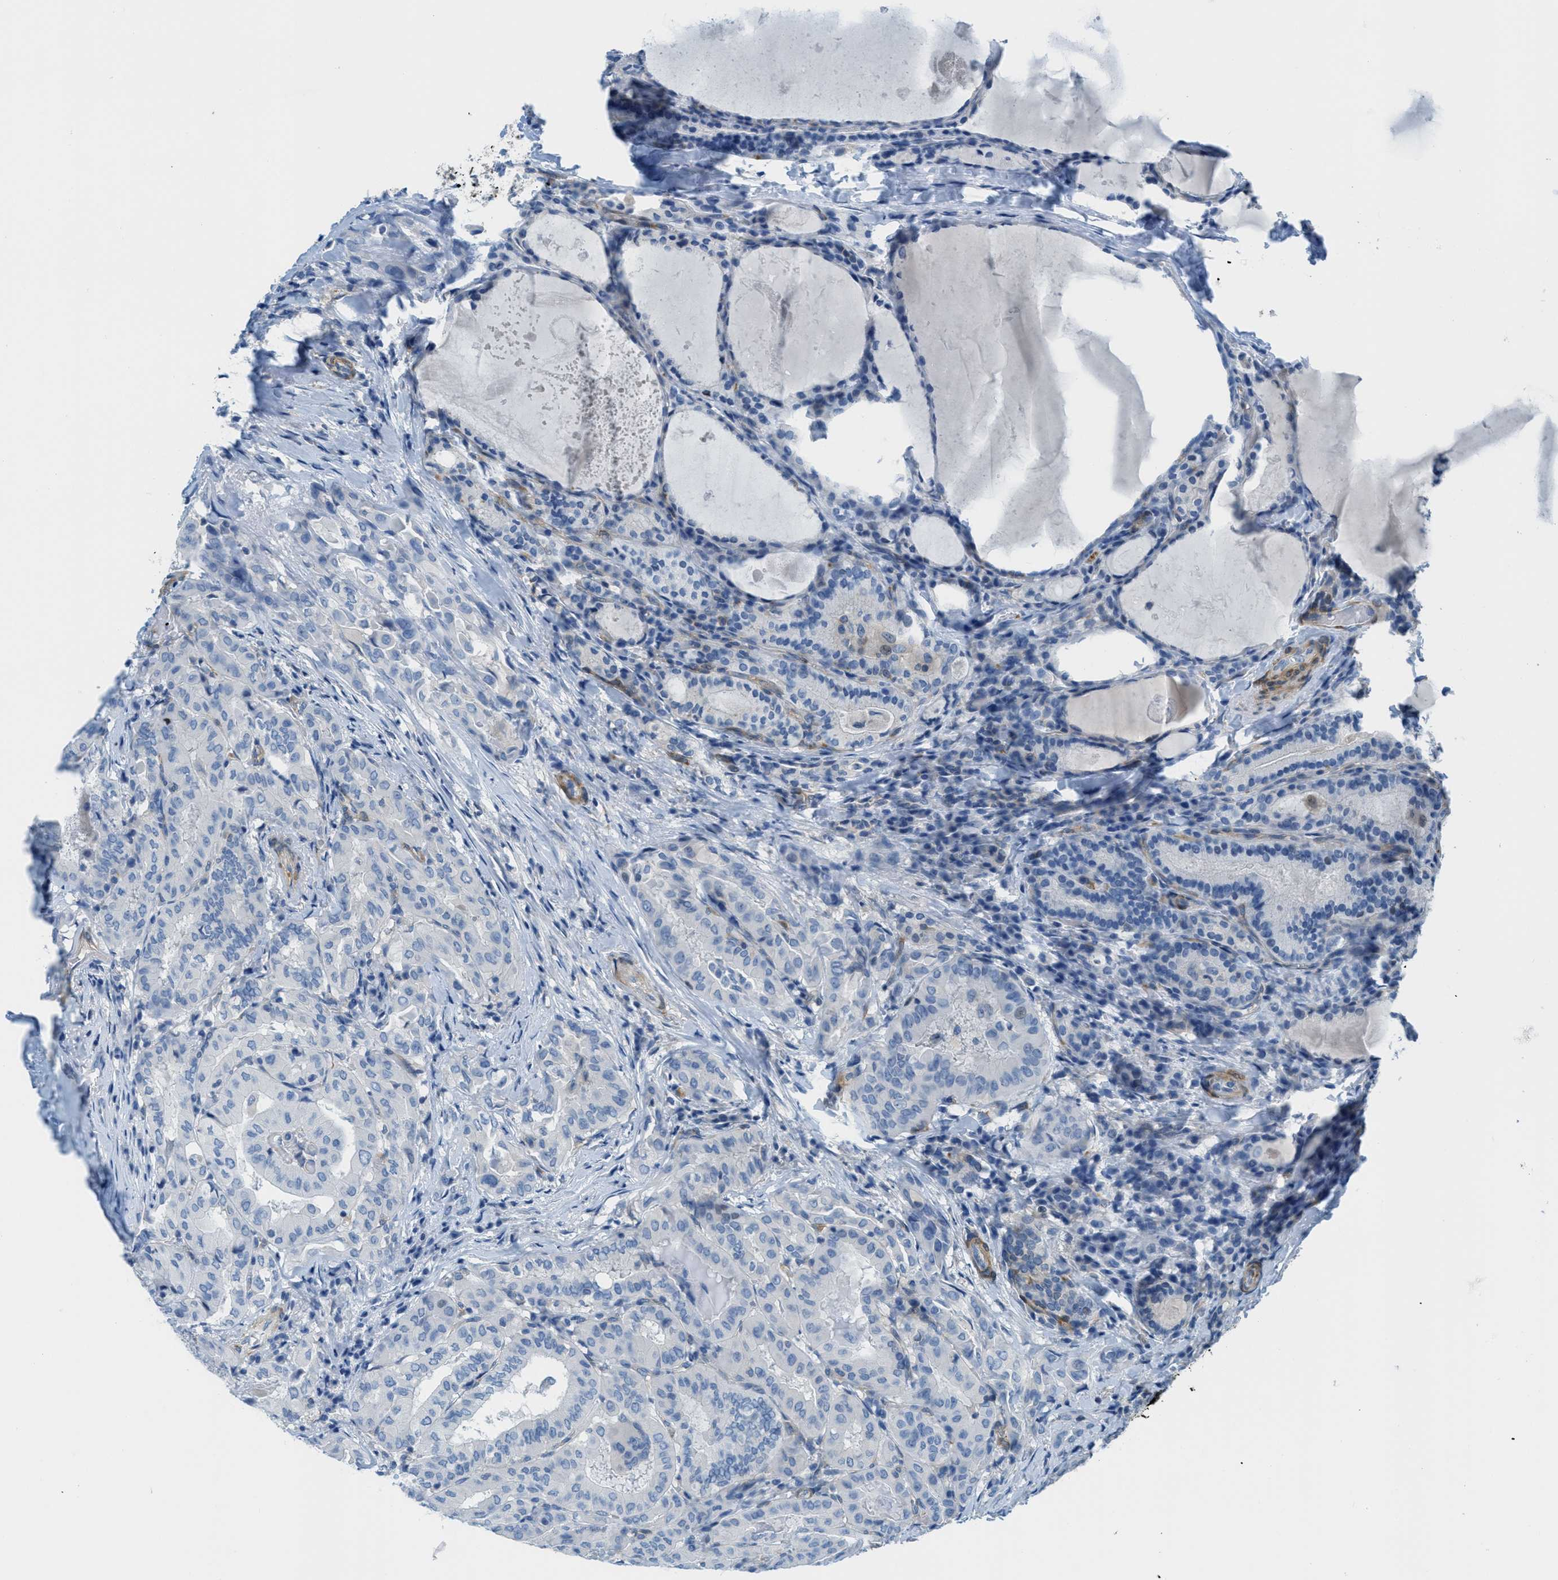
{"staining": {"intensity": "negative", "quantity": "none", "location": "none"}, "tissue": "thyroid cancer", "cell_type": "Tumor cells", "image_type": "cancer", "snomed": [{"axis": "morphology", "description": "Papillary adenocarcinoma, NOS"}, {"axis": "topography", "description": "Thyroid gland"}], "caption": "Protein analysis of papillary adenocarcinoma (thyroid) exhibits no significant positivity in tumor cells. (Brightfield microscopy of DAB immunohistochemistry (IHC) at high magnification).", "gene": "MAPRE2", "patient": {"sex": "female", "age": 42}}